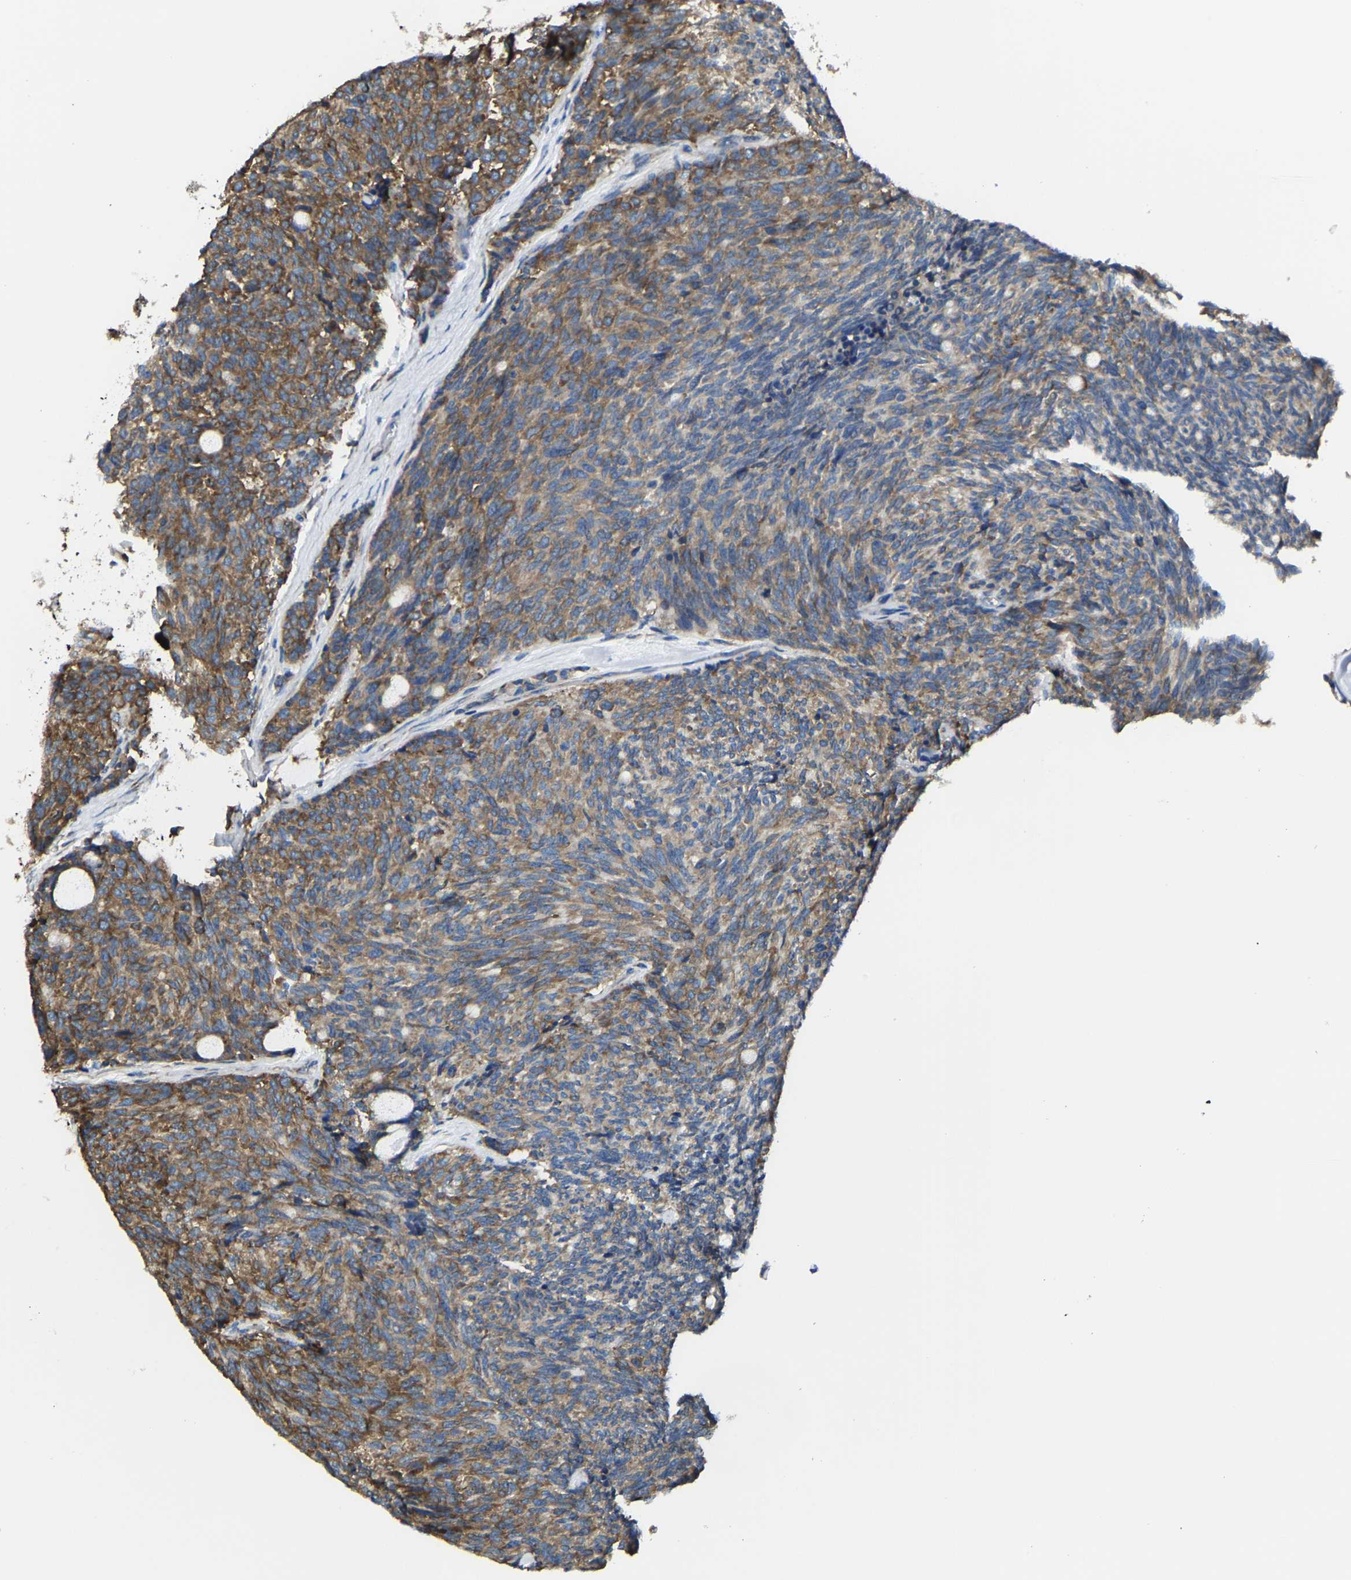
{"staining": {"intensity": "strong", "quantity": "25%-75%", "location": "cytoplasmic/membranous"}, "tissue": "carcinoid", "cell_type": "Tumor cells", "image_type": "cancer", "snomed": [{"axis": "morphology", "description": "Carcinoid, malignant, NOS"}, {"axis": "topography", "description": "Pancreas"}], "caption": "Carcinoid (malignant) was stained to show a protein in brown. There is high levels of strong cytoplasmic/membranous expression in about 25%-75% of tumor cells.", "gene": "G3BP2", "patient": {"sex": "female", "age": 54}}